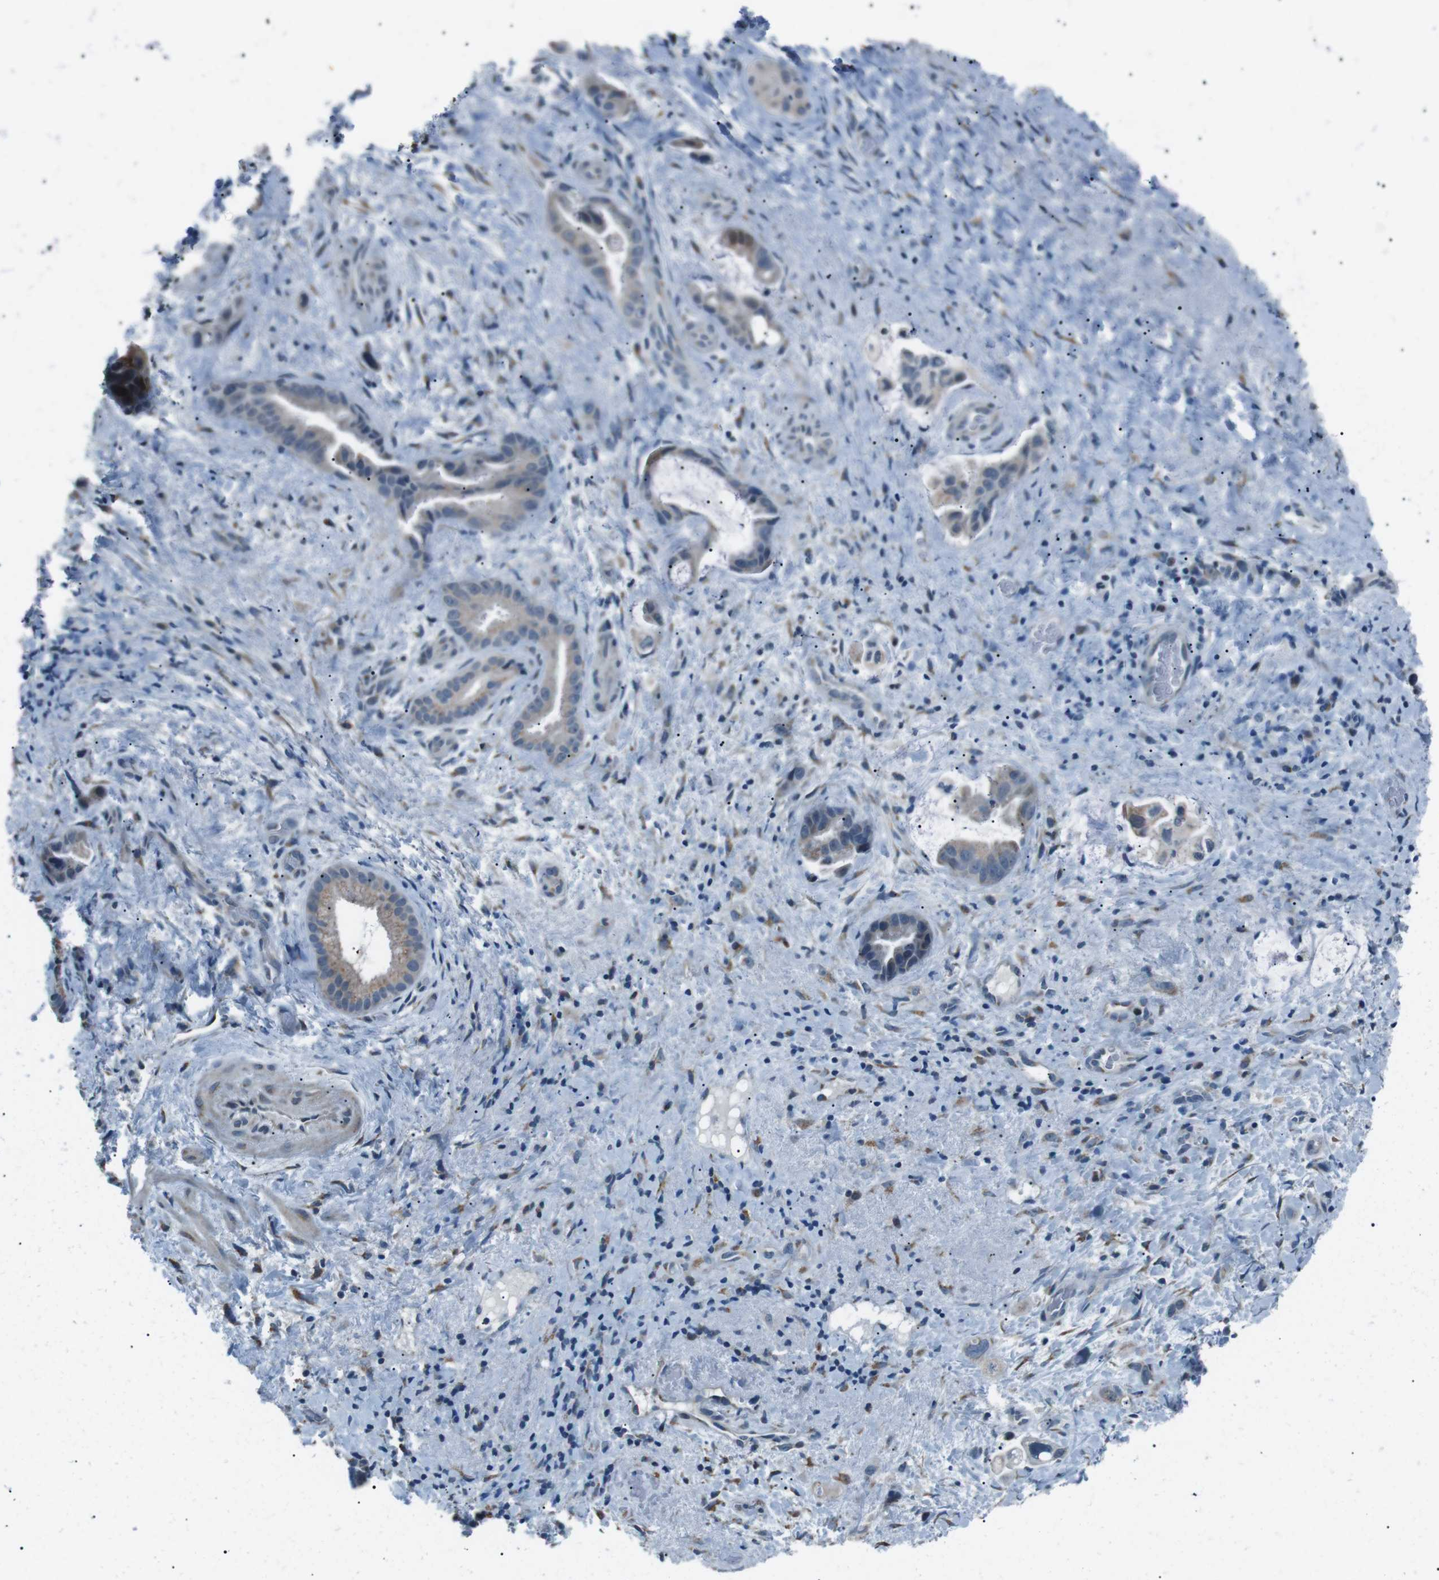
{"staining": {"intensity": "weak", "quantity": "25%-75%", "location": "cytoplasmic/membranous"}, "tissue": "liver cancer", "cell_type": "Tumor cells", "image_type": "cancer", "snomed": [{"axis": "morphology", "description": "Cholangiocarcinoma"}, {"axis": "topography", "description": "Liver"}], "caption": "Brown immunohistochemical staining in human cholangiocarcinoma (liver) exhibits weak cytoplasmic/membranous expression in about 25%-75% of tumor cells.", "gene": "SERPINB2", "patient": {"sex": "female", "age": 65}}